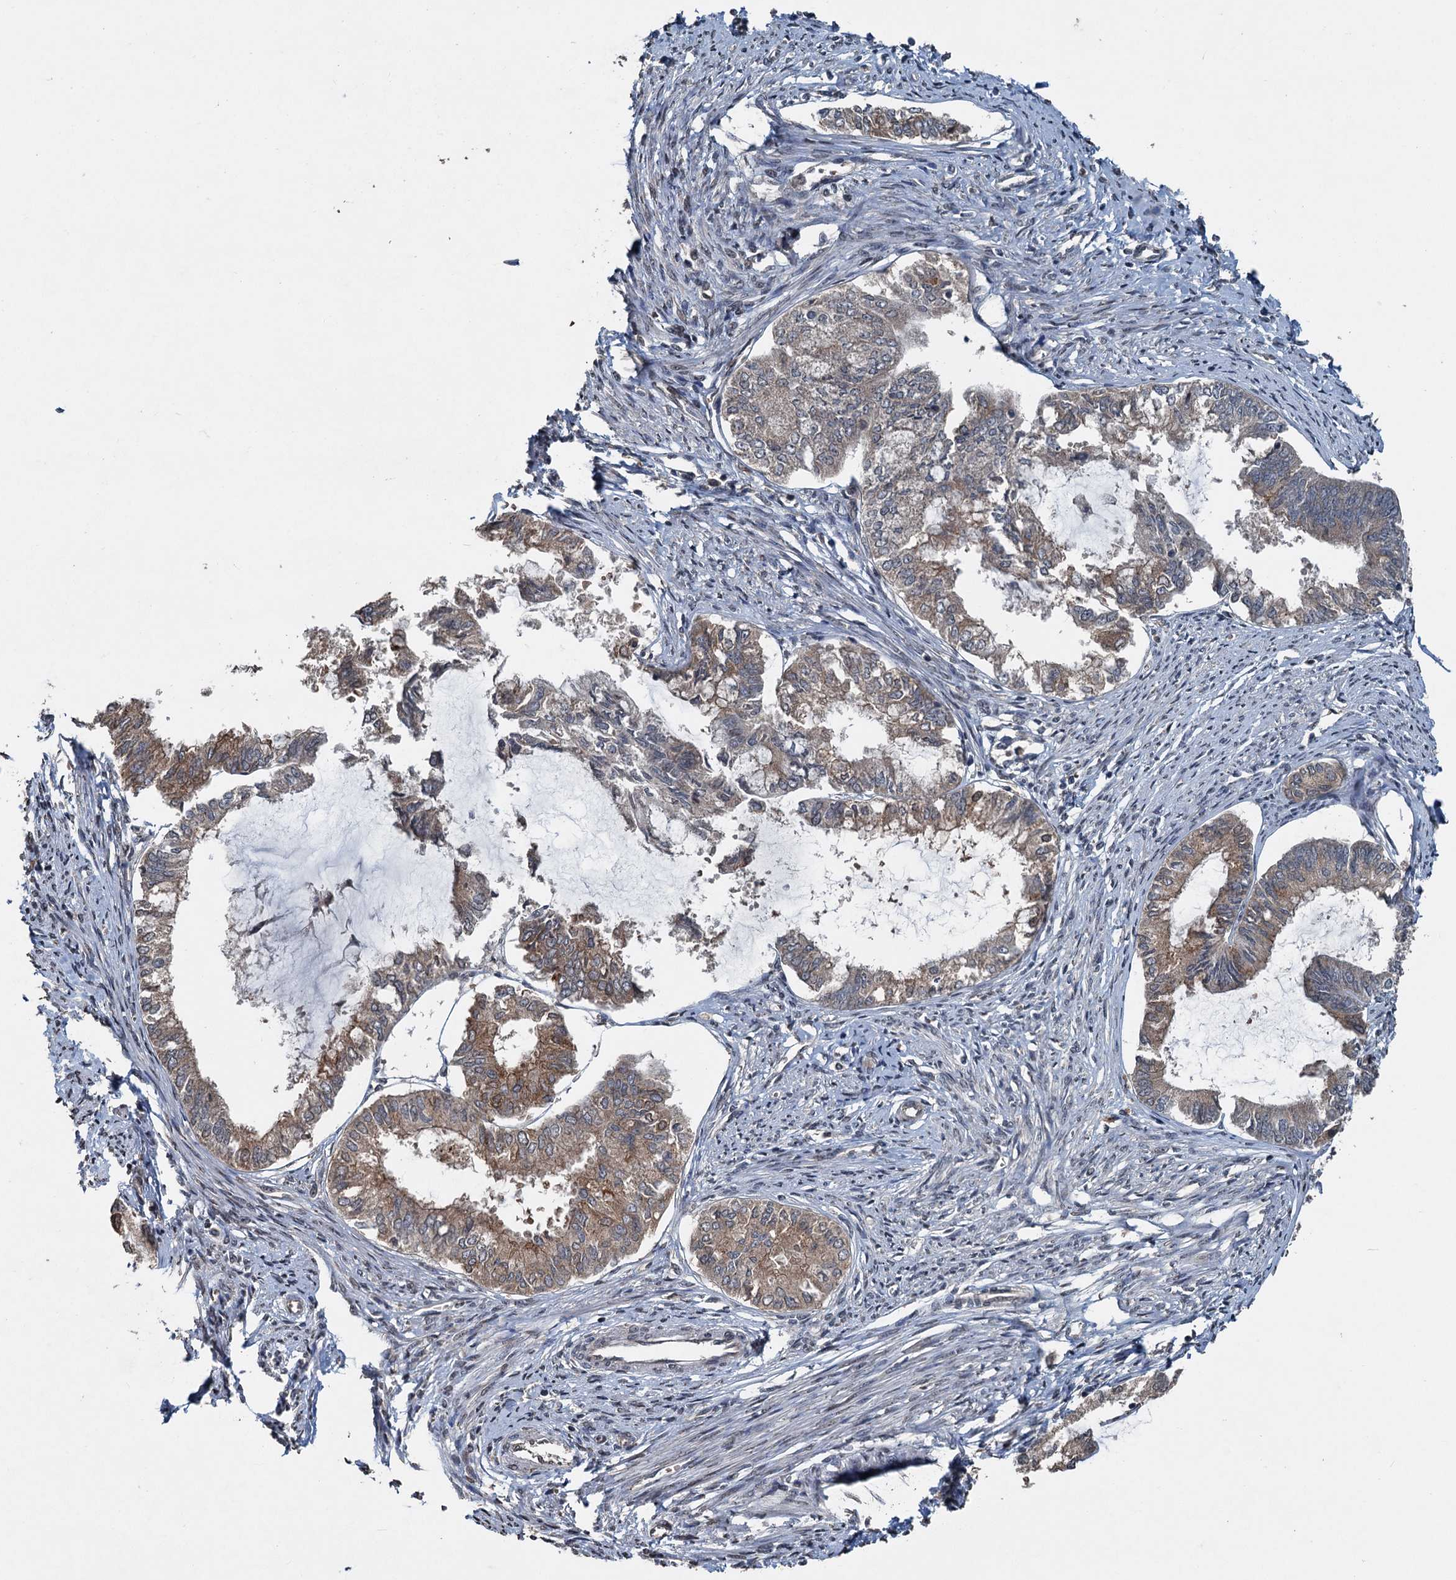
{"staining": {"intensity": "moderate", "quantity": "25%-75%", "location": "cytoplasmic/membranous"}, "tissue": "endometrial cancer", "cell_type": "Tumor cells", "image_type": "cancer", "snomed": [{"axis": "morphology", "description": "Adenocarcinoma, NOS"}, {"axis": "topography", "description": "Endometrium"}], "caption": "Endometrial cancer was stained to show a protein in brown. There is medium levels of moderate cytoplasmic/membranous staining in about 25%-75% of tumor cells.", "gene": "N4BP2L2", "patient": {"sex": "female", "age": 86}}